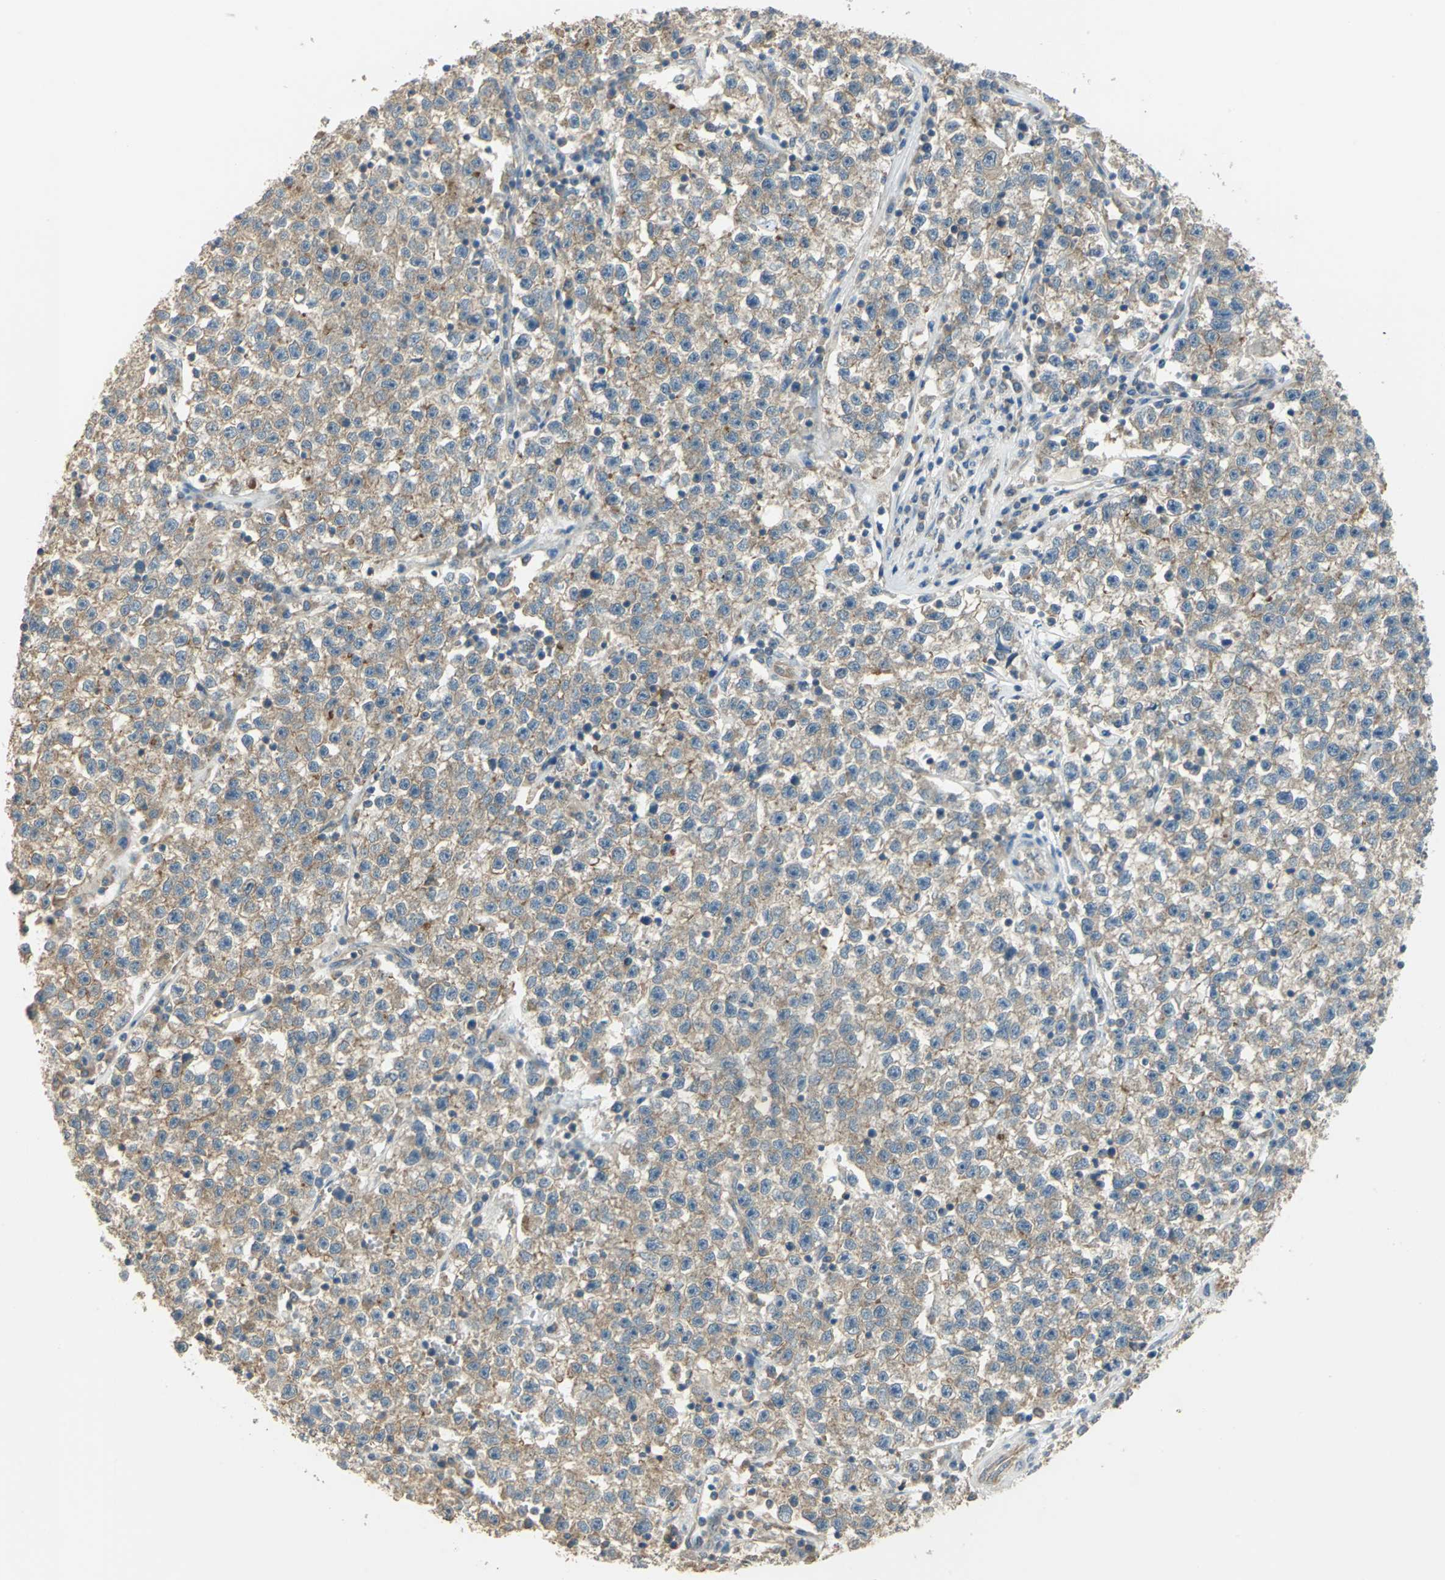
{"staining": {"intensity": "moderate", "quantity": ">75%", "location": "cytoplasmic/membranous"}, "tissue": "testis cancer", "cell_type": "Tumor cells", "image_type": "cancer", "snomed": [{"axis": "morphology", "description": "Seminoma, NOS"}, {"axis": "topography", "description": "Testis"}], "caption": "Seminoma (testis) stained with IHC reveals moderate cytoplasmic/membranous staining in approximately >75% of tumor cells.", "gene": "SHC2", "patient": {"sex": "male", "age": 22}}